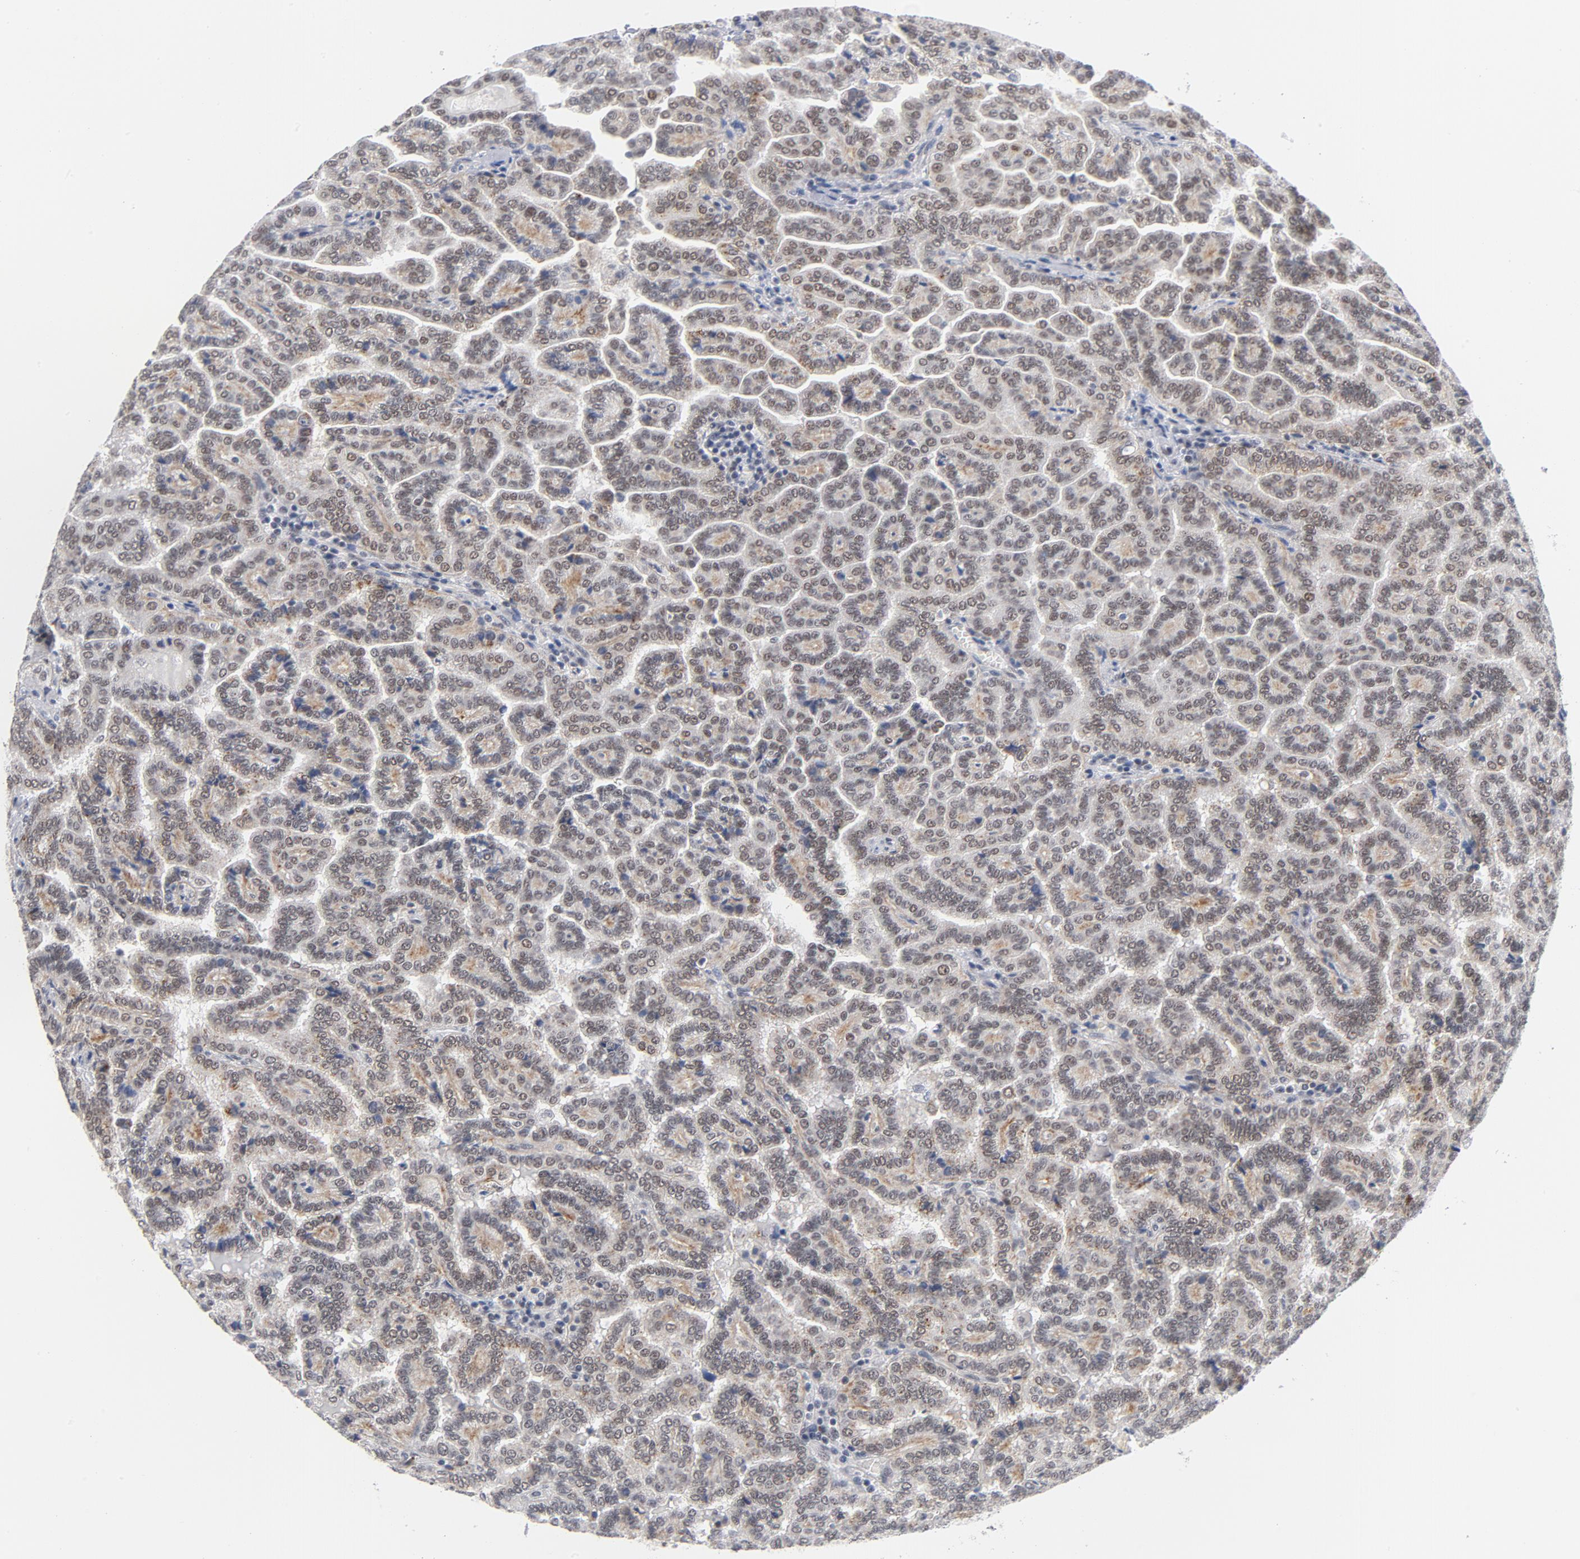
{"staining": {"intensity": "moderate", "quantity": "25%-75%", "location": "cytoplasmic/membranous,nuclear"}, "tissue": "renal cancer", "cell_type": "Tumor cells", "image_type": "cancer", "snomed": [{"axis": "morphology", "description": "Adenocarcinoma, NOS"}, {"axis": "topography", "description": "Kidney"}], "caption": "A brown stain labels moderate cytoplasmic/membranous and nuclear expression of a protein in human renal cancer tumor cells.", "gene": "BAP1", "patient": {"sex": "male", "age": 61}}